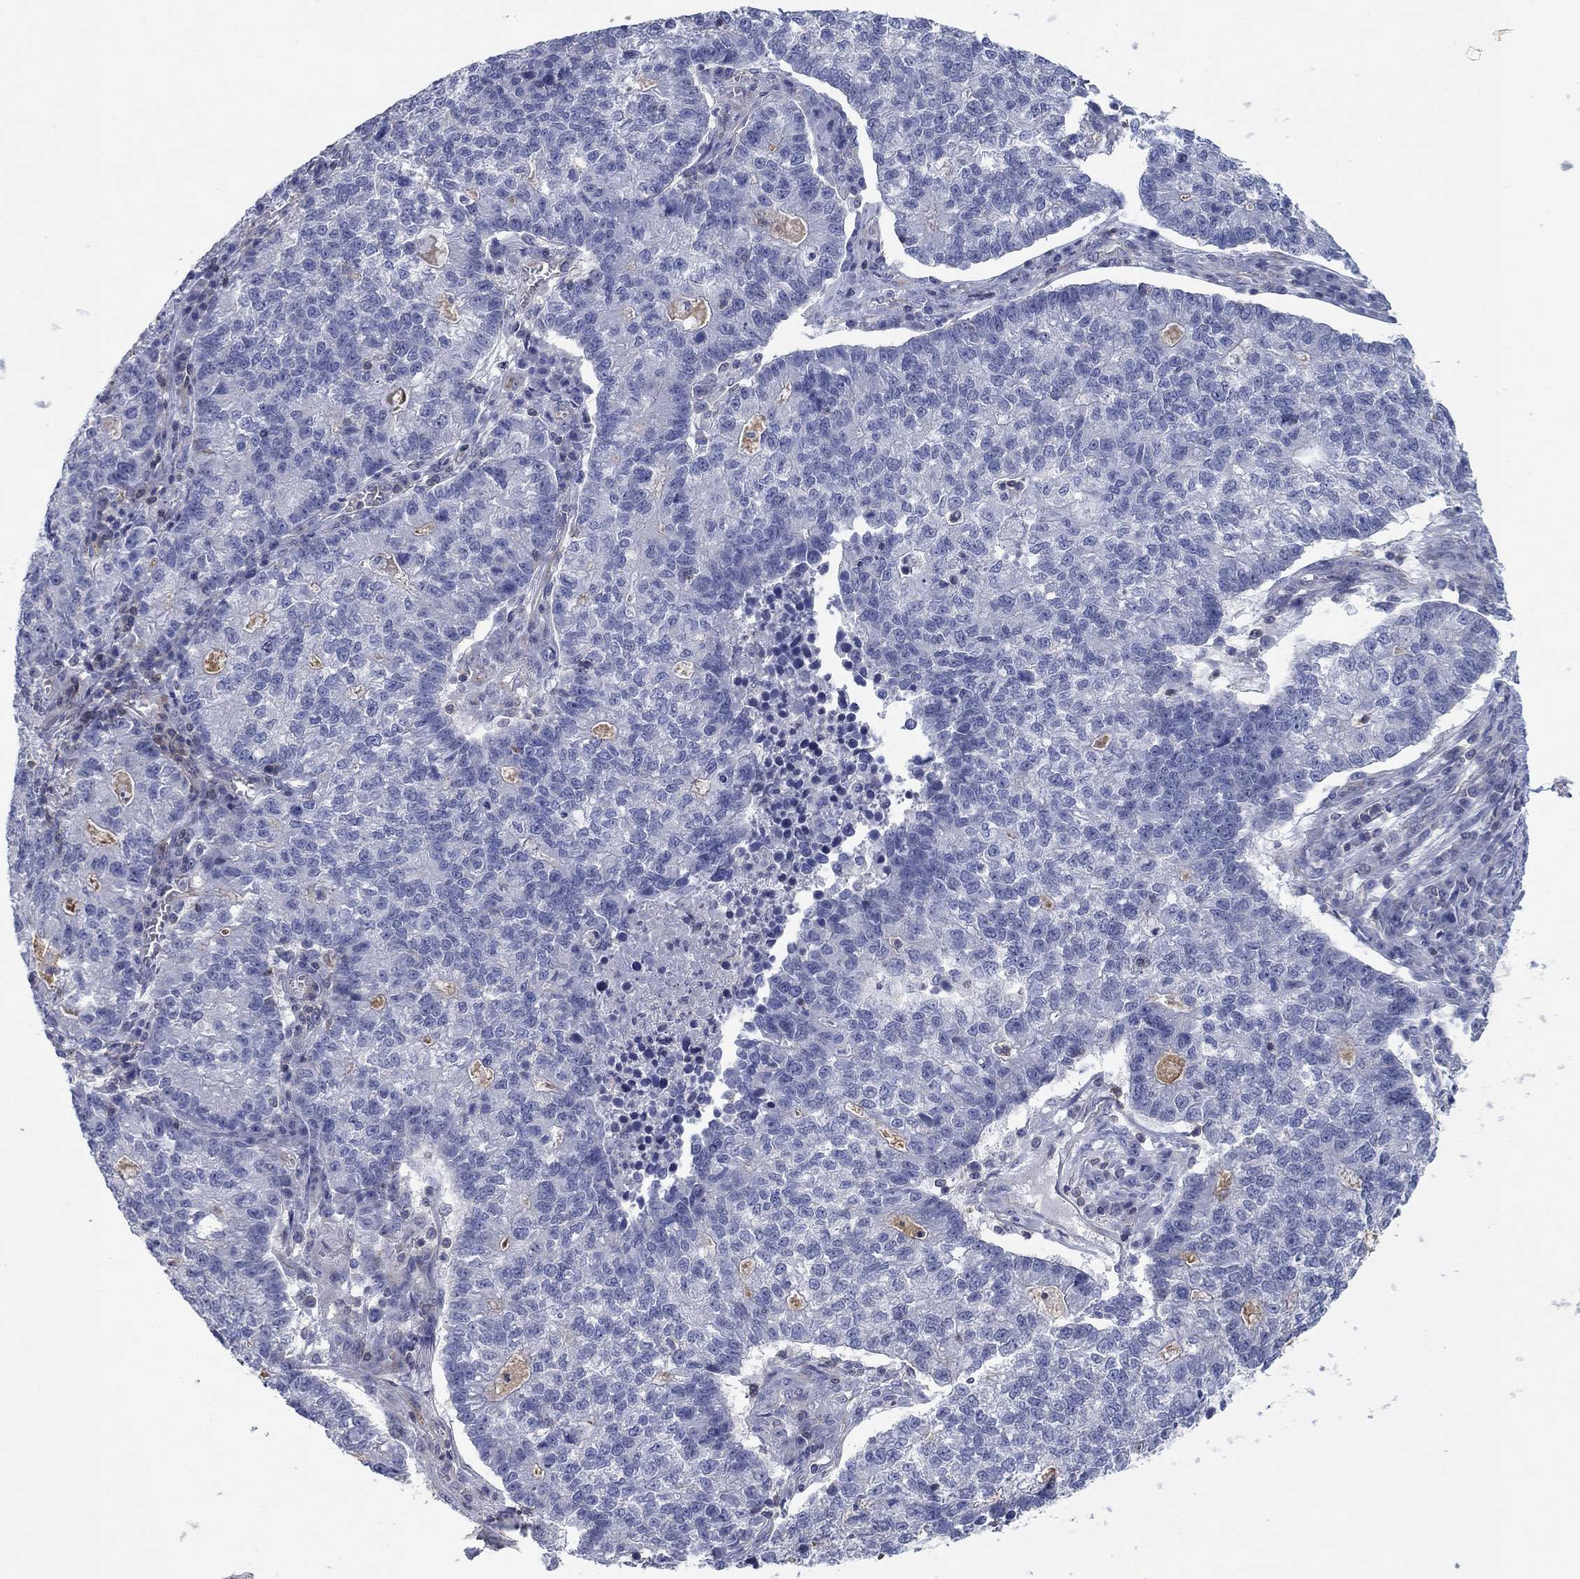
{"staining": {"intensity": "negative", "quantity": "none", "location": "none"}, "tissue": "lung cancer", "cell_type": "Tumor cells", "image_type": "cancer", "snomed": [{"axis": "morphology", "description": "Adenocarcinoma, NOS"}, {"axis": "topography", "description": "Lung"}], "caption": "Immunohistochemical staining of lung adenocarcinoma demonstrates no significant expression in tumor cells.", "gene": "PSD4", "patient": {"sex": "male", "age": 57}}